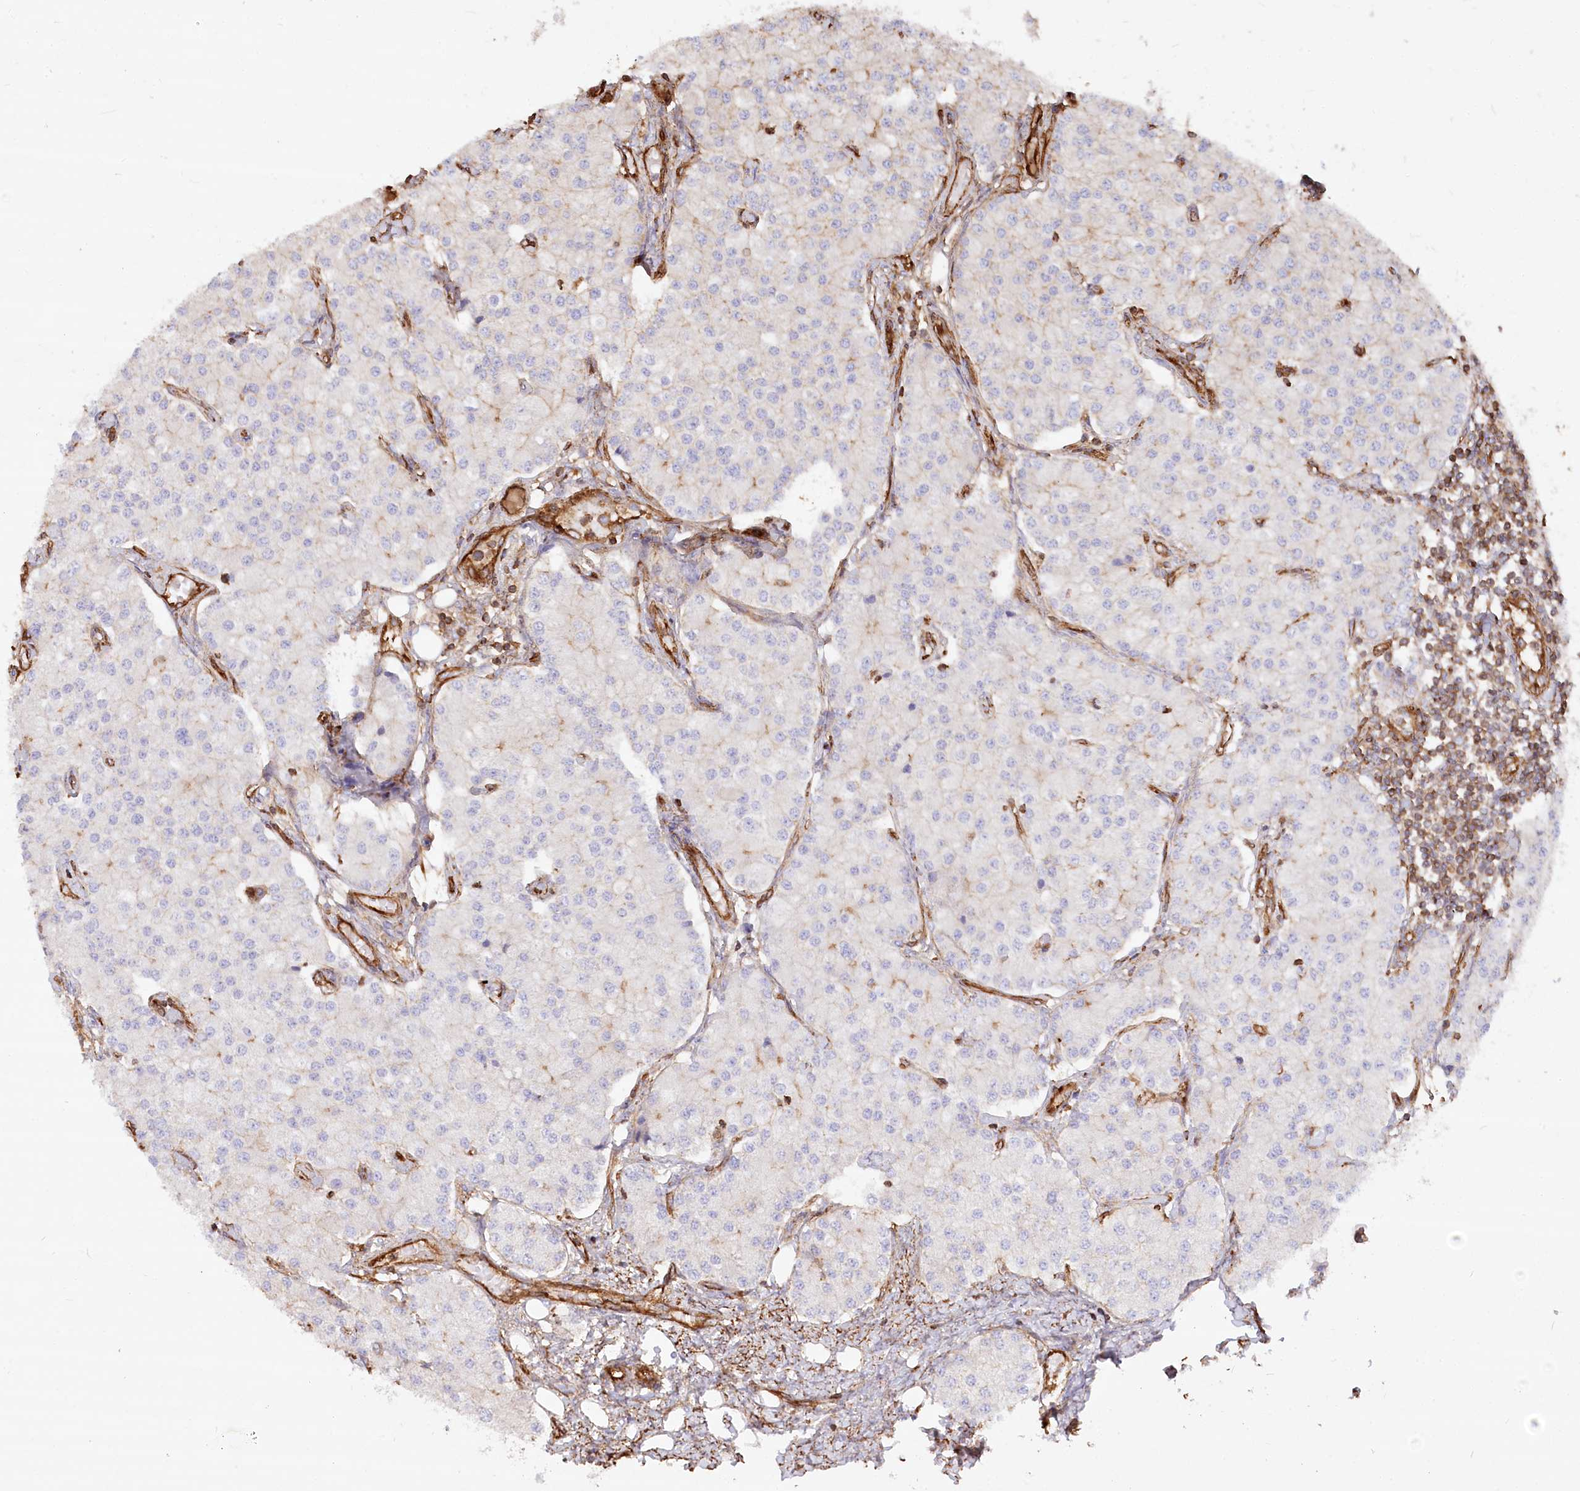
{"staining": {"intensity": "negative", "quantity": "none", "location": "none"}, "tissue": "carcinoid", "cell_type": "Tumor cells", "image_type": "cancer", "snomed": [{"axis": "morphology", "description": "Carcinoid, malignant, NOS"}, {"axis": "topography", "description": "Colon"}], "caption": "IHC of human carcinoid exhibits no expression in tumor cells.", "gene": "WDR36", "patient": {"sex": "female", "age": 52}}